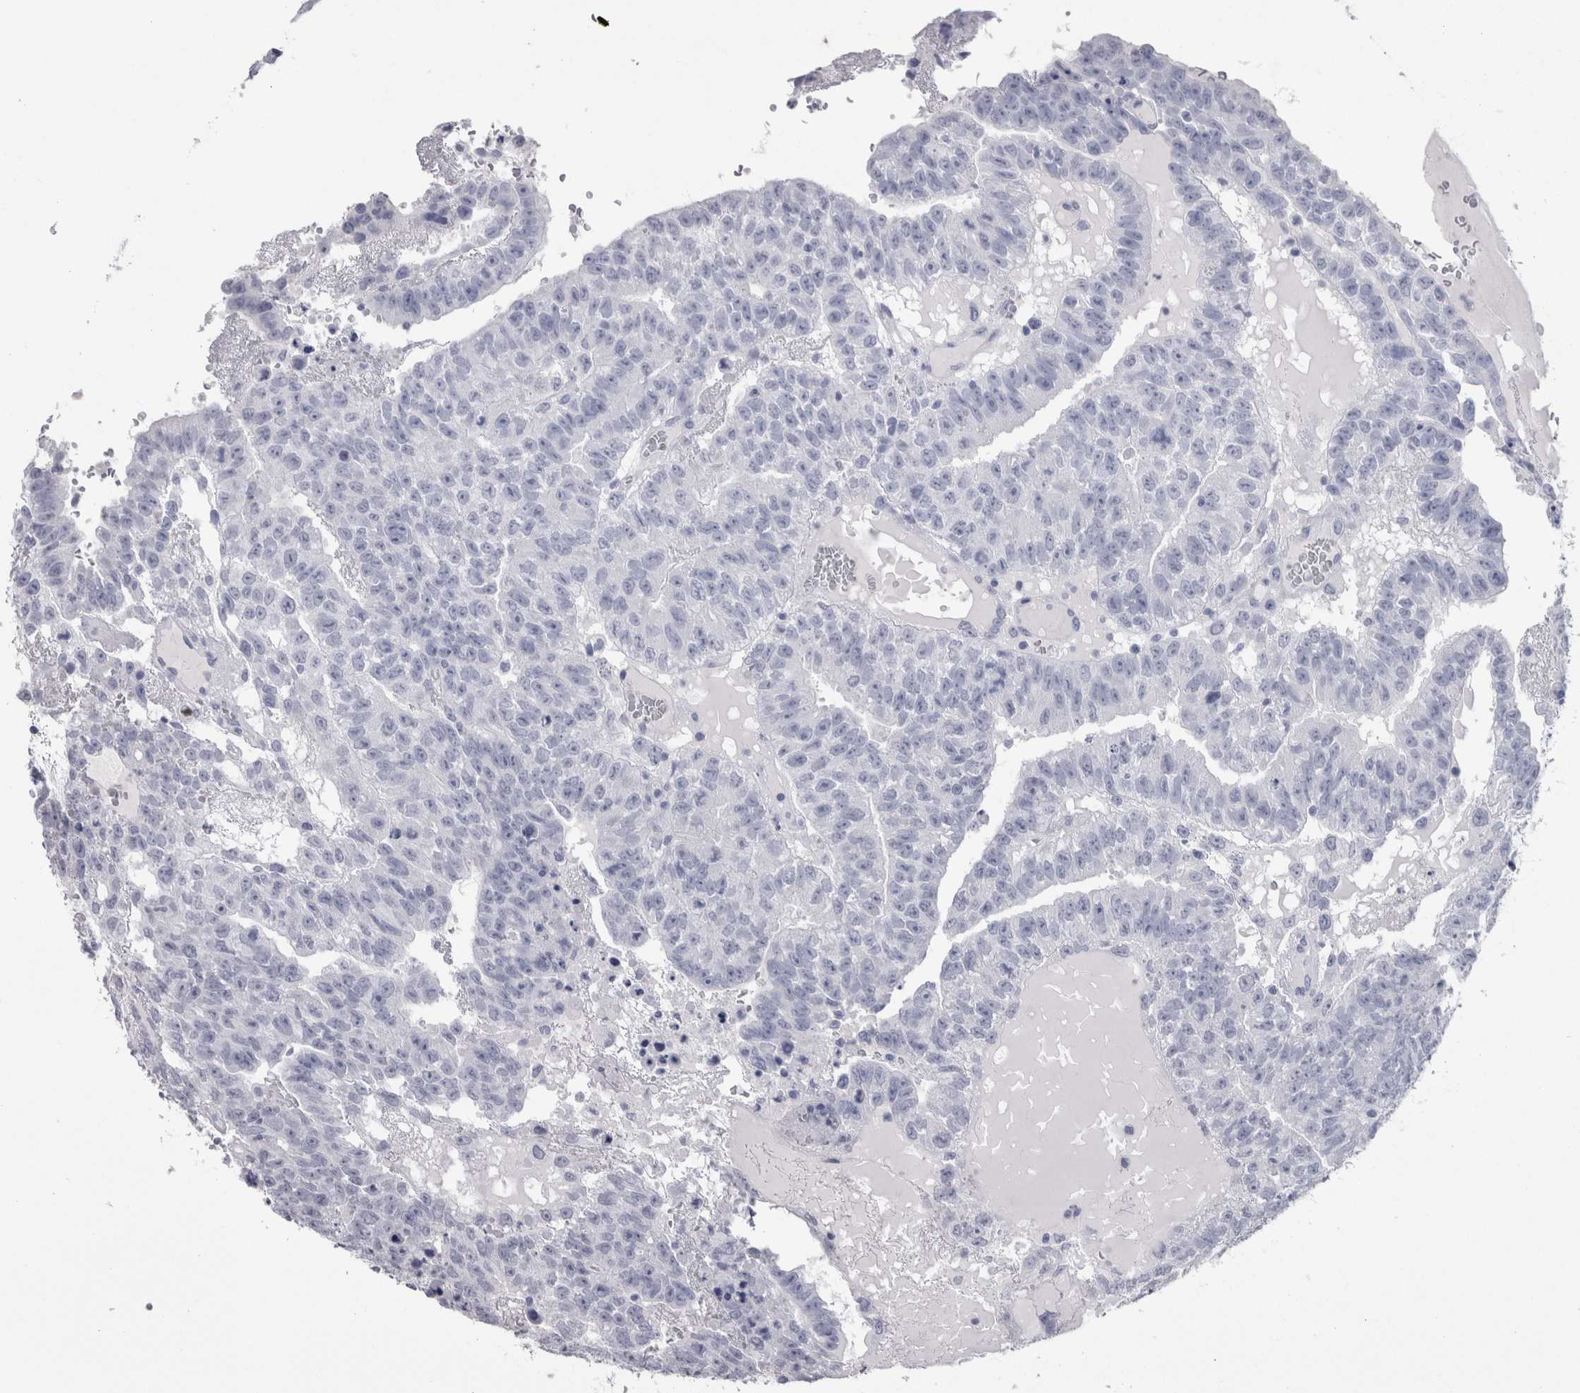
{"staining": {"intensity": "negative", "quantity": "none", "location": "none"}, "tissue": "testis cancer", "cell_type": "Tumor cells", "image_type": "cancer", "snomed": [{"axis": "morphology", "description": "Seminoma, NOS"}, {"axis": "morphology", "description": "Carcinoma, Embryonal, NOS"}, {"axis": "topography", "description": "Testis"}], "caption": "Photomicrograph shows no significant protein positivity in tumor cells of testis cancer (seminoma). (DAB (3,3'-diaminobenzidine) immunohistochemistry visualized using brightfield microscopy, high magnification).", "gene": "PTH", "patient": {"sex": "male", "age": 52}}